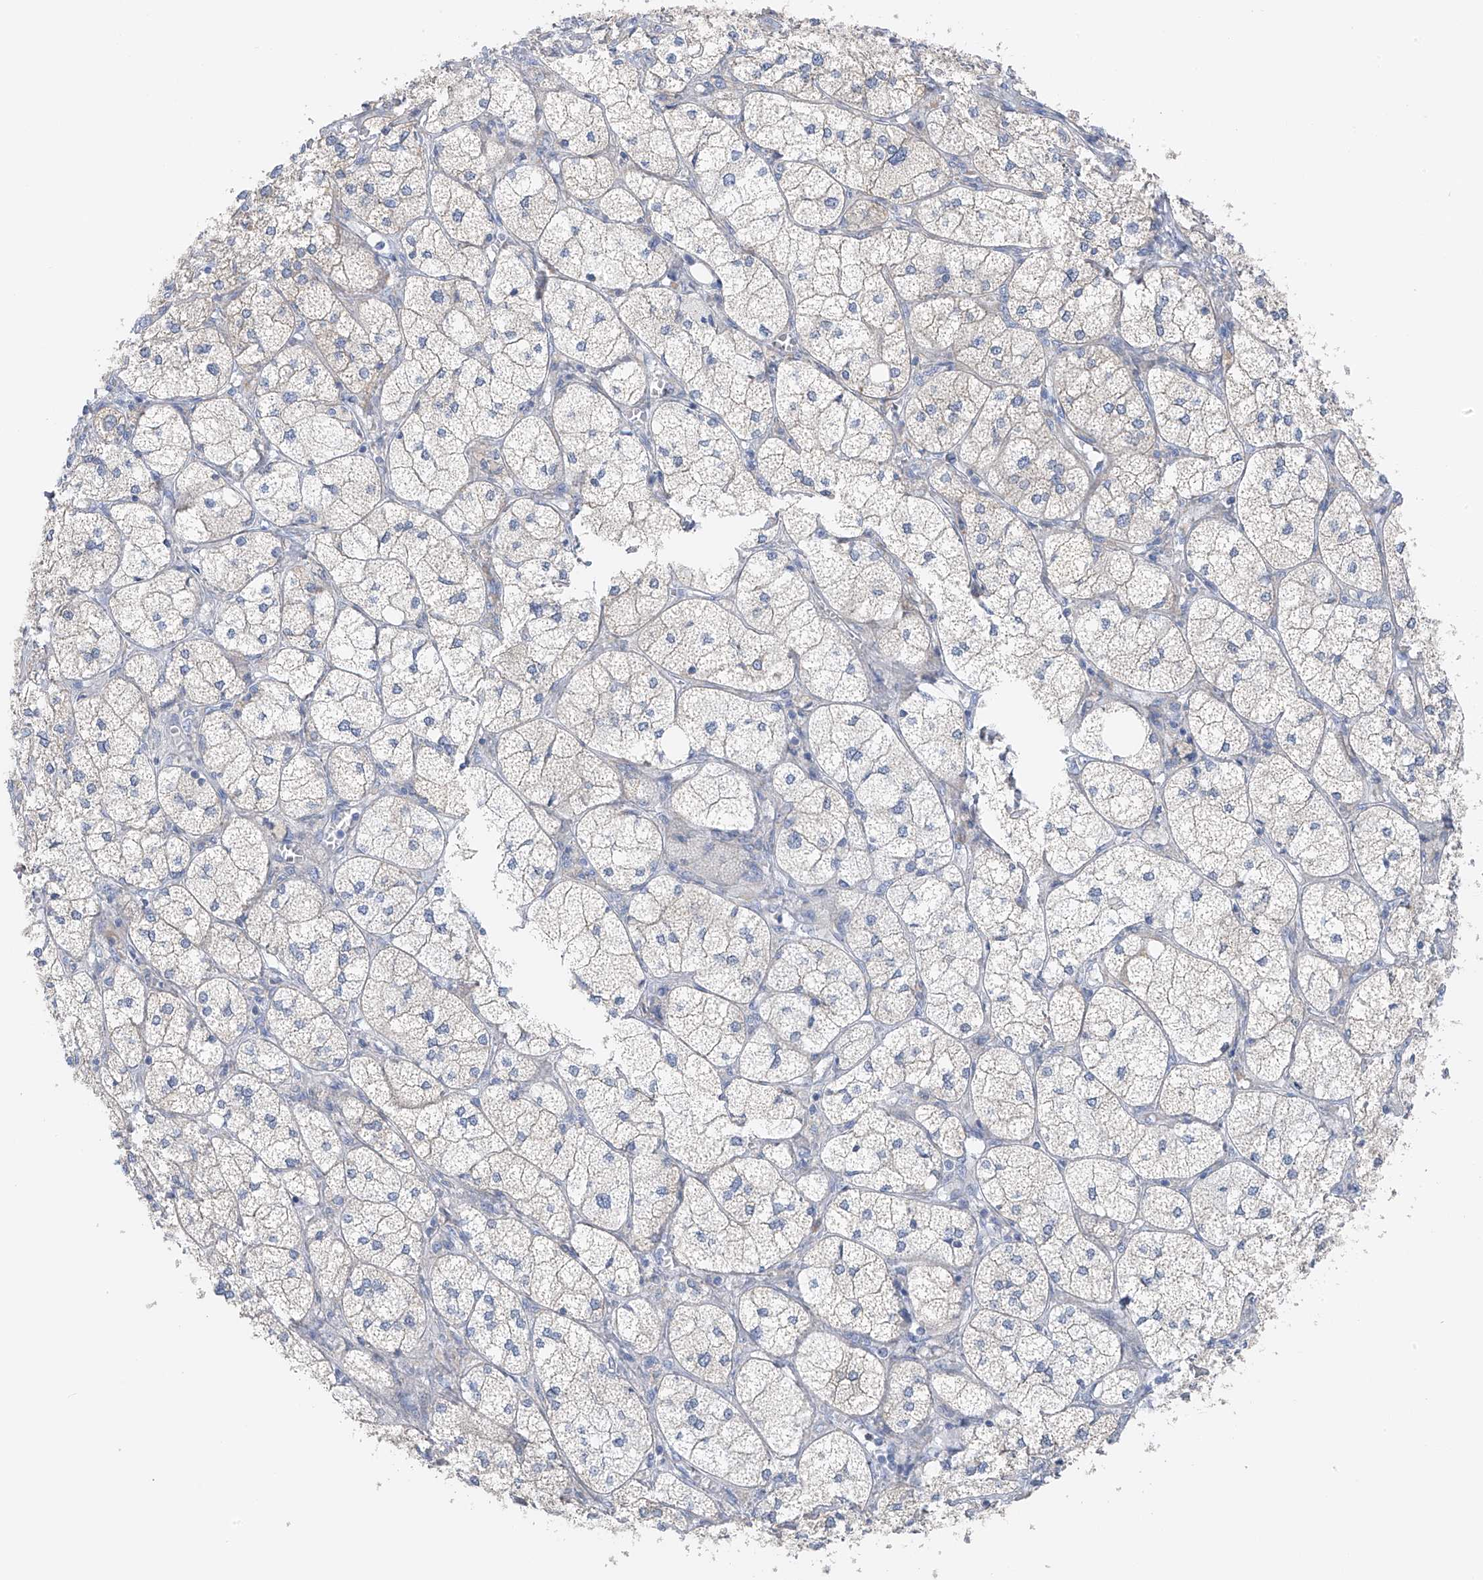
{"staining": {"intensity": "weak", "quantity": "<25%", "location": "cytoplasmic/membranous"}, "tissue": "adrenal gland", "cell_type": "Glandular cells", "image_type": "normal", "snomed": [{"axis": "morphology", "description": "Normal tissue, NOS"}, {"axis": "topography", "description": "Adrenal gland"}], "caption": "Adrenal gland was stained to show a protein in brown. There is no significant expression in glandular cells. (DAB immunohistochemistry (IHC), high magnification).", "gene": "POMGNT2", "patient": {"sex": "female", "age": 61}}